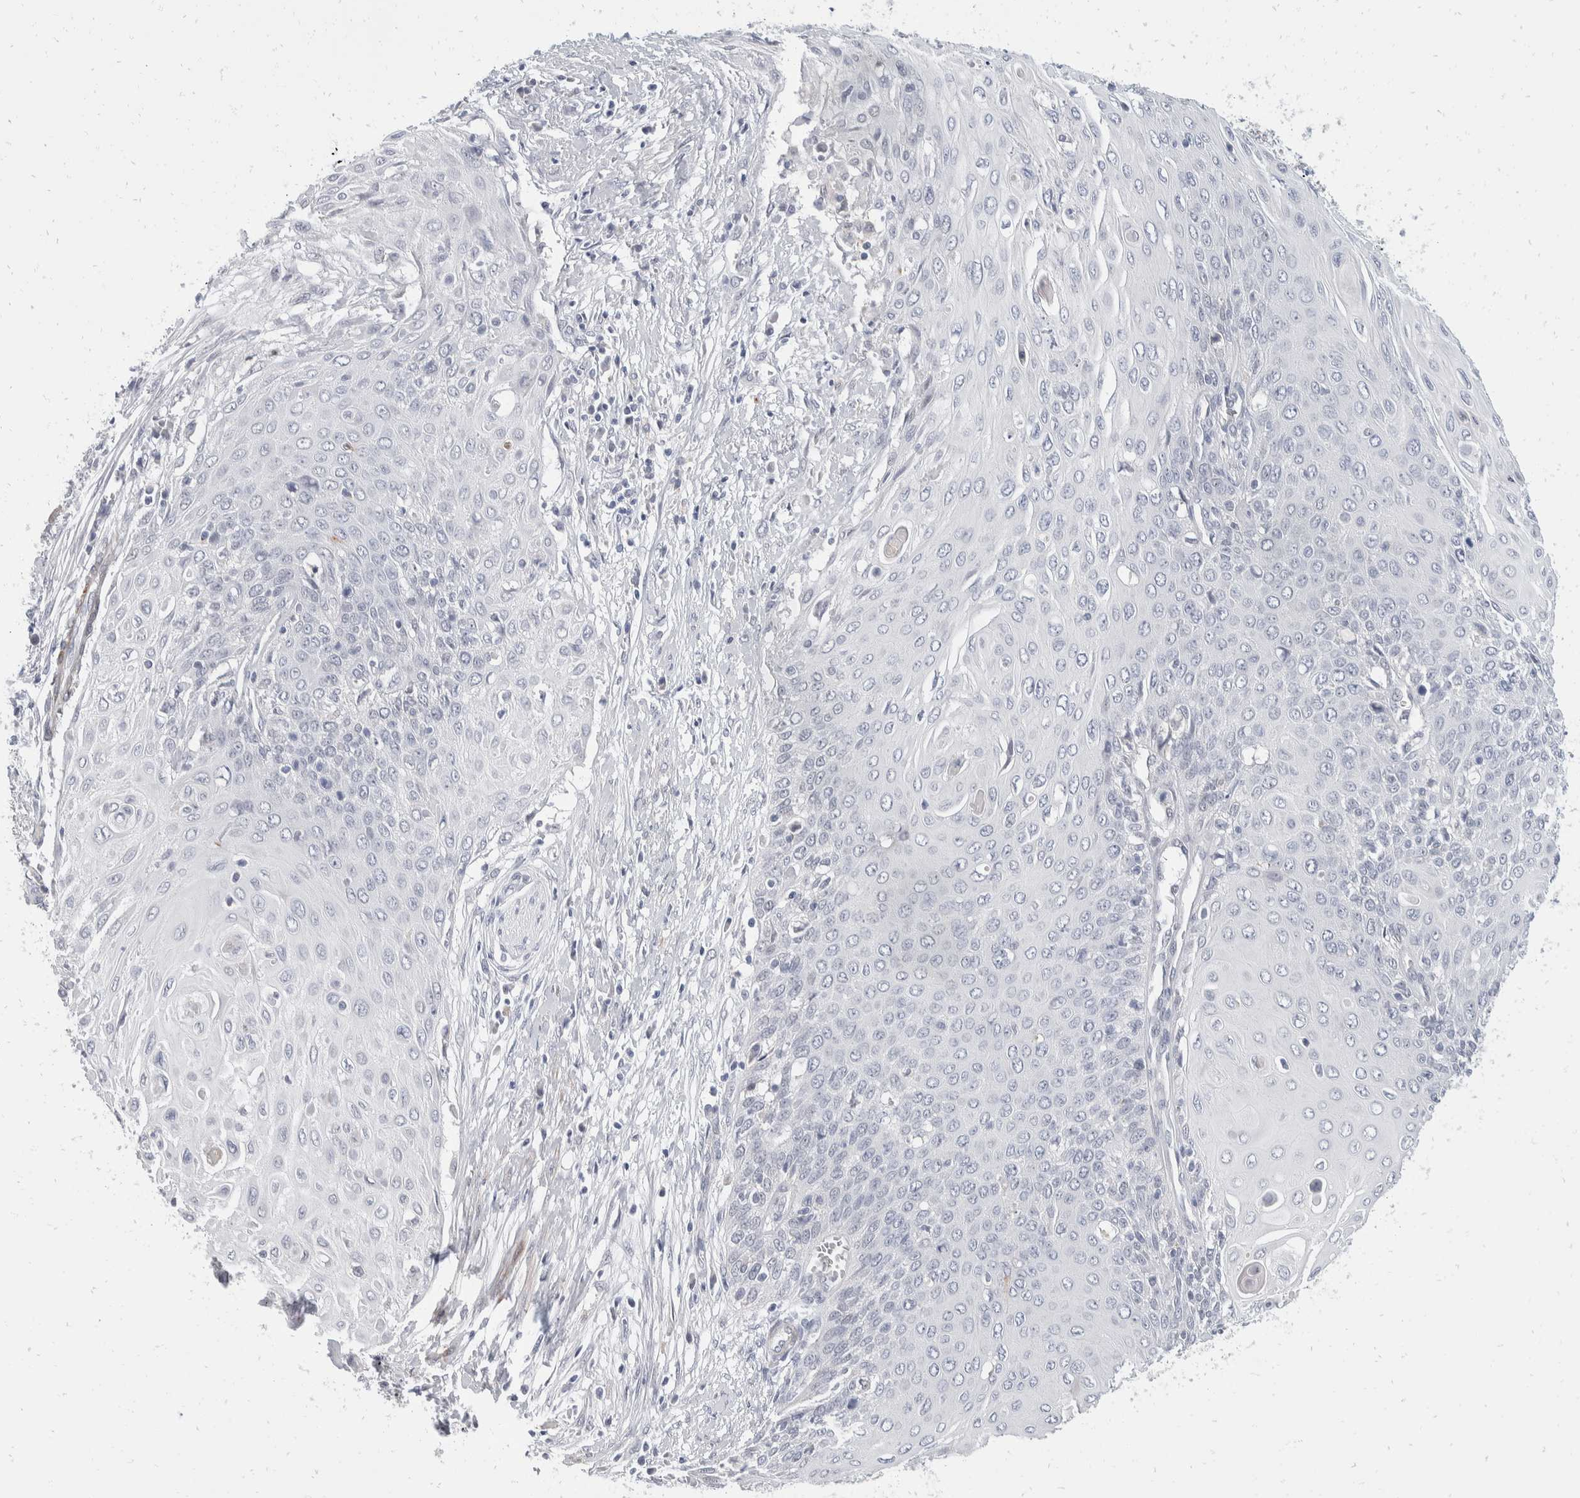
{"staining": {"intensity": "negative", "quantity": "none", "location": "none"}, "tissue": "cervical cancer", "cell_type": "Tumor cells", "image_type": "cancer", "snomed": [{"axis": "morphology", "description": "Squamous cell carcinoma, NOS"}, {"axis": "topography", "description": "Cervix"}], "caption": "Human cervical cancer stained for a protein using IHC displays no expression in tumor cells.", "gene": "CATSPERD", "patient": {"sex": "female", "age": 39}}